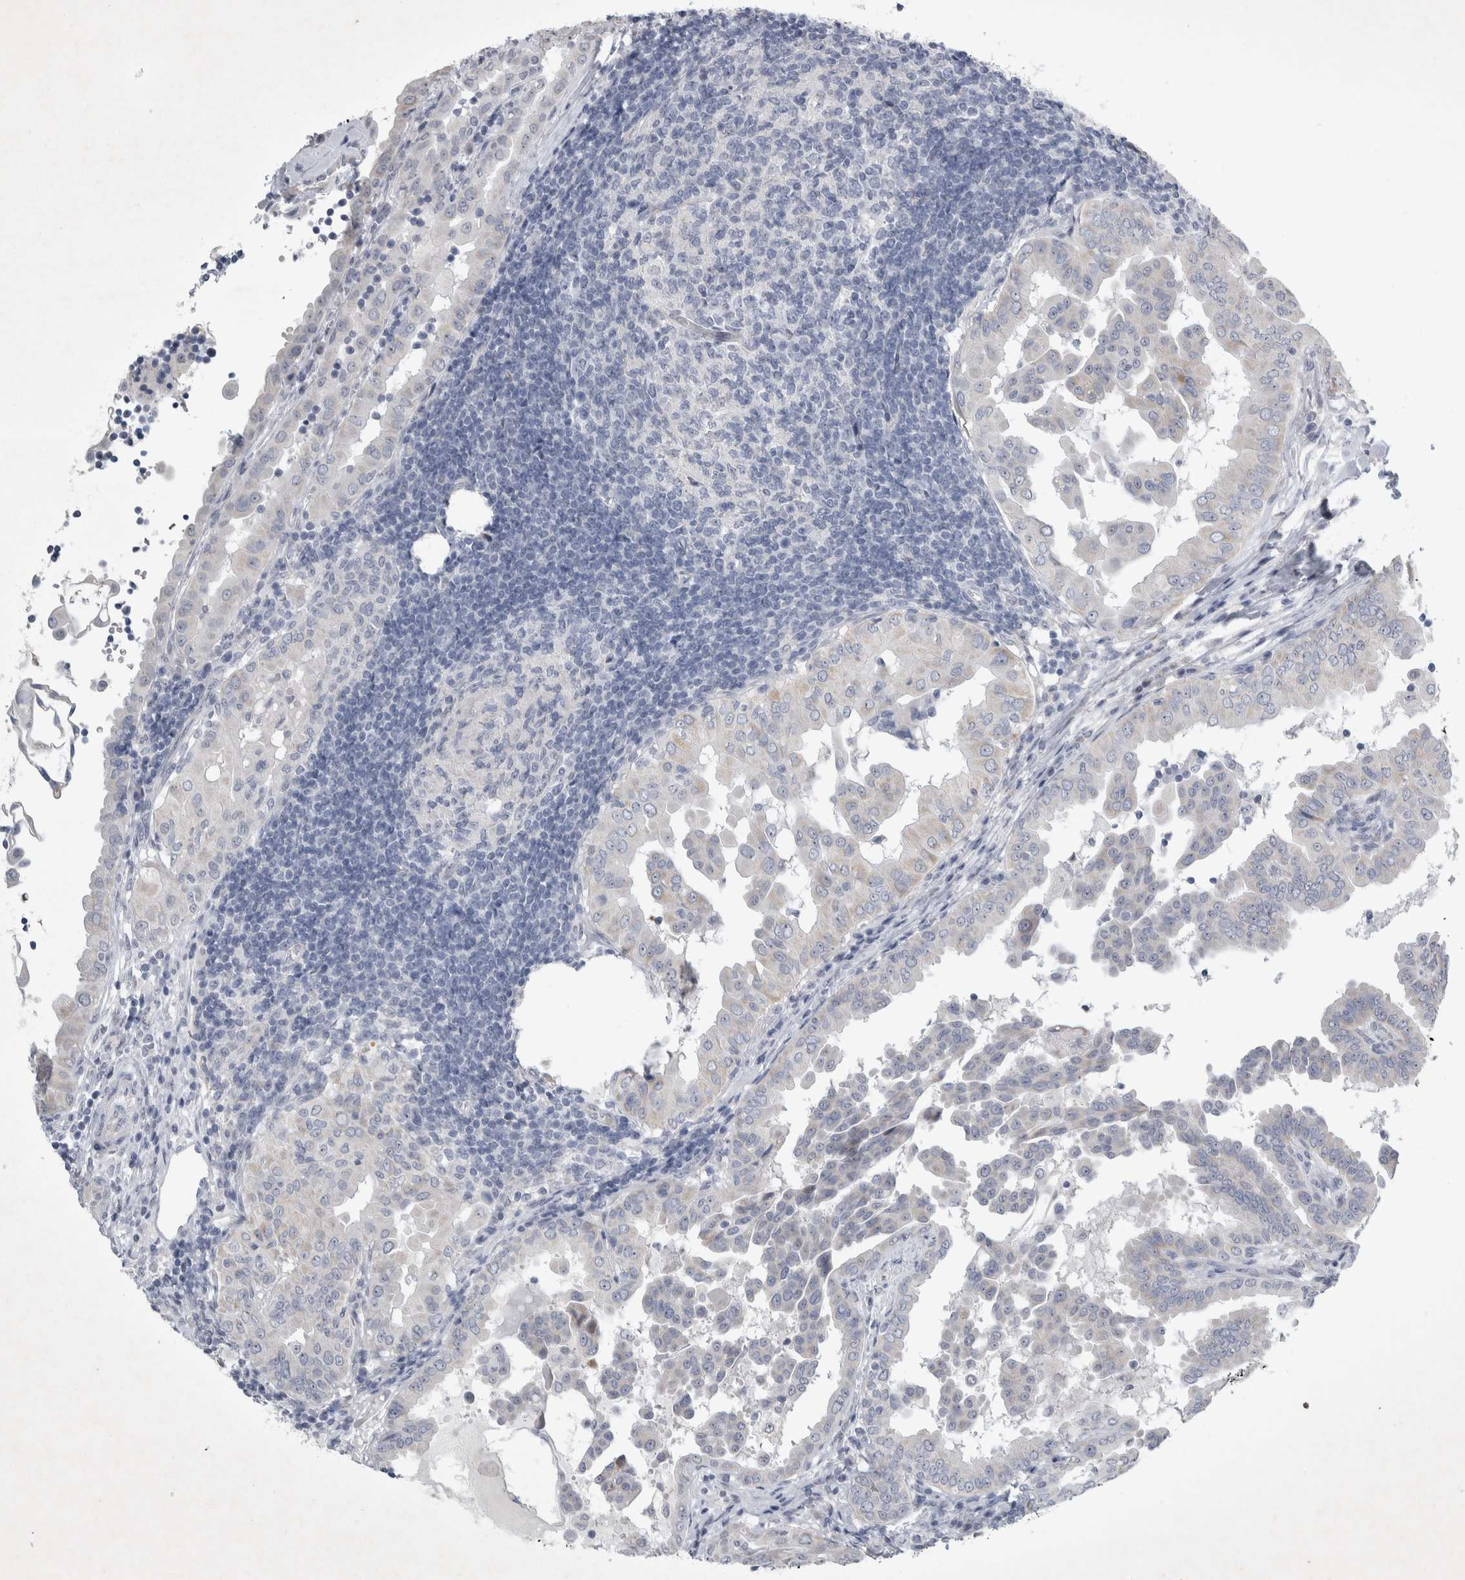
{"staining": {"intensity": "negative", "quantity": "none", "location": "none"}, "tissue": "thyroid cancer", "cell_type": "Tumor cells", "image_type": "cancer", "snomed": [{"axis": "morphology", "description": "Papillary adenocarcinoma, NOS"}, {"axis": "topography", "description": "Thyroid gland"}], "caption": "Papillary adenocarcinoma (thyroid) was stained to show a protein in brown. There is no significant staining in tumor cells.", "gene": "FXYD7", "patient": {"sex": "male", "age": 33}}